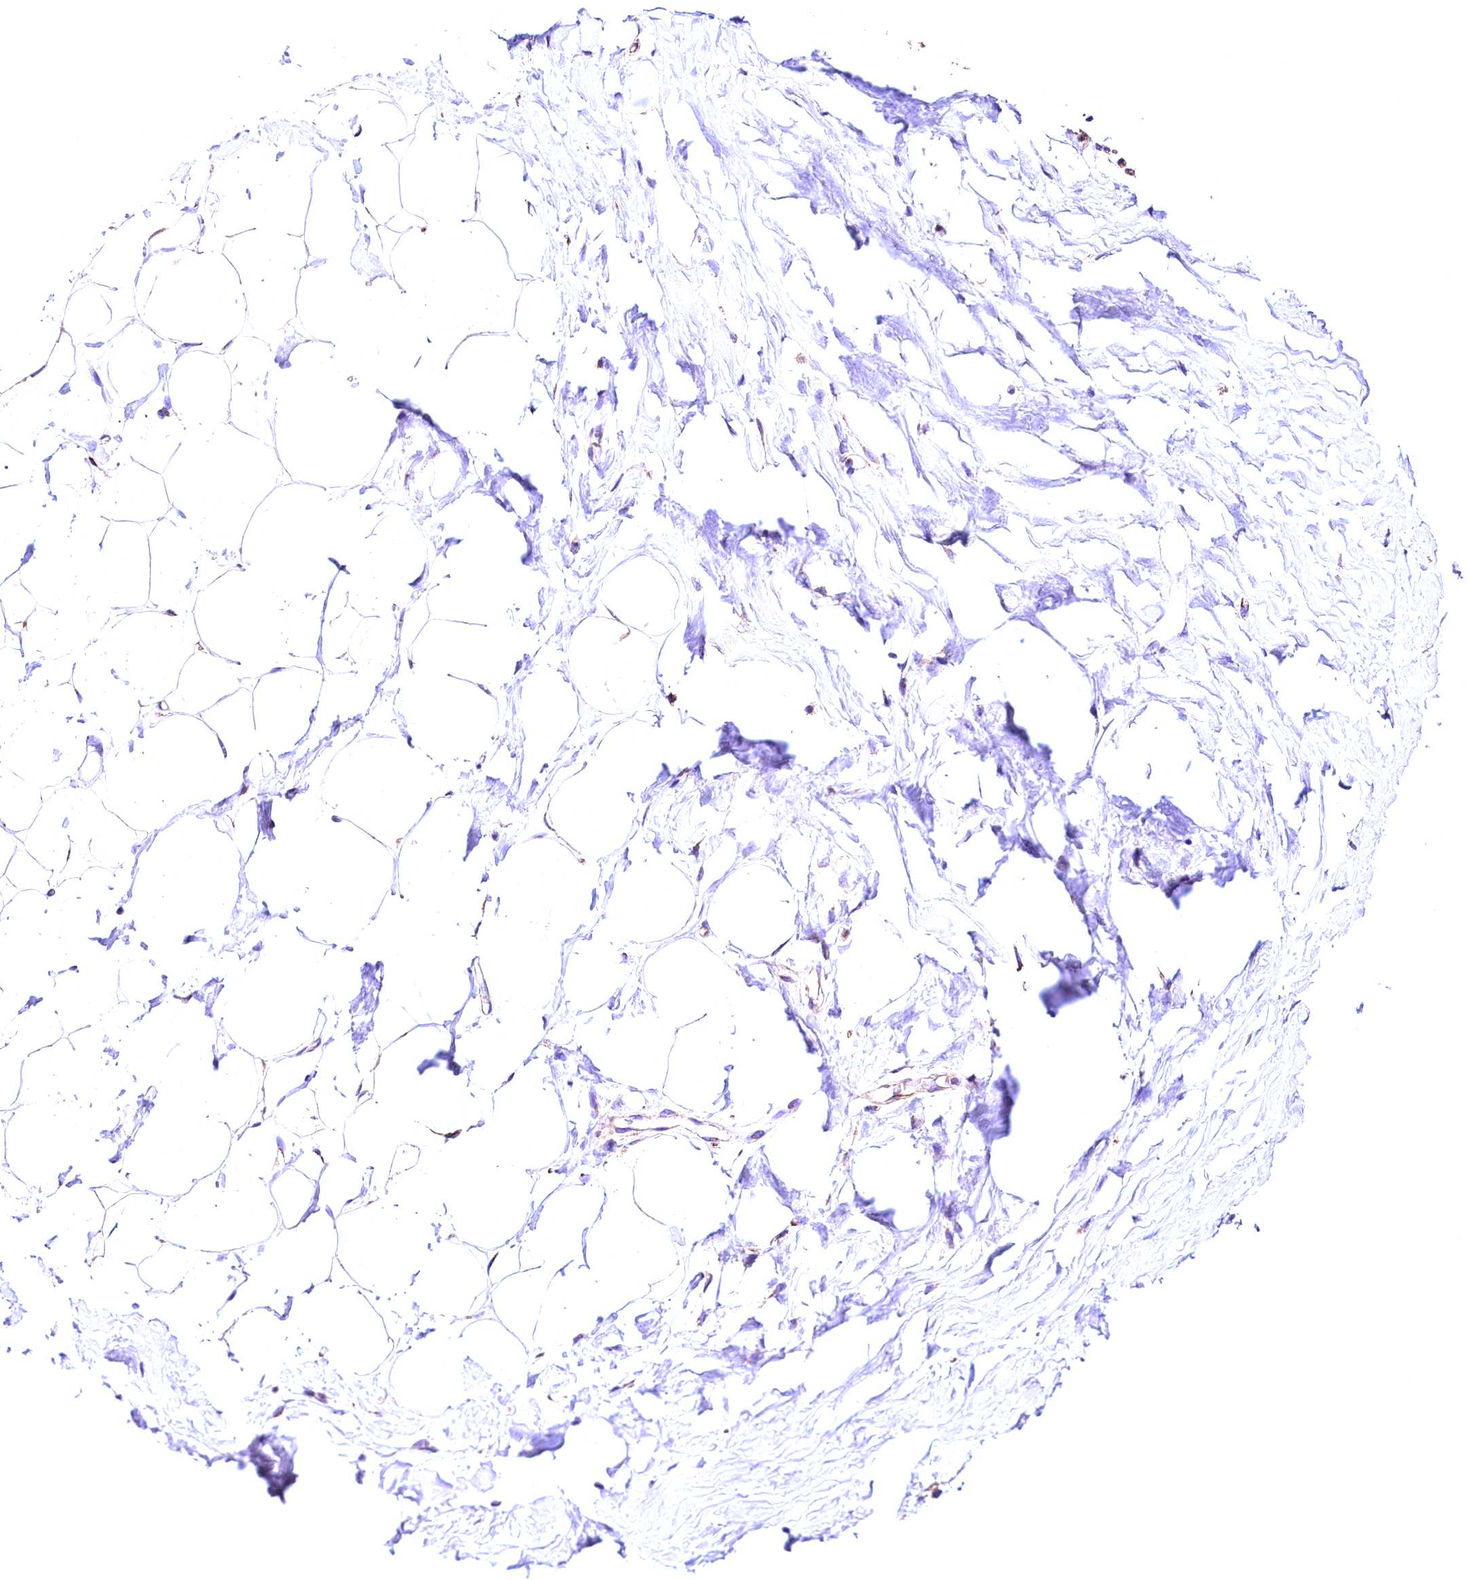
{"staining": {"intensity": "negative", "quantity": "none", "location": "none"}, "tissue": "adipose tissue", "cell_type": "Adipocytes", "image_type": "normal", "snomed": [{"axis": "morphology", "description": "Normal tissue, NOS"}, {"axis": "topography", "description": "Breast"}], "caption": "Protein analysis of benign adipose tissue demonstrates no significant staining in adipocytes. (Brightfield microscopy of DAB (3,3'-diaminobenzidine) immunohistochemistry (IHC) at high magnification).", "gene": "ACAA2", "patient": {"sex": "female", "age": 26}}